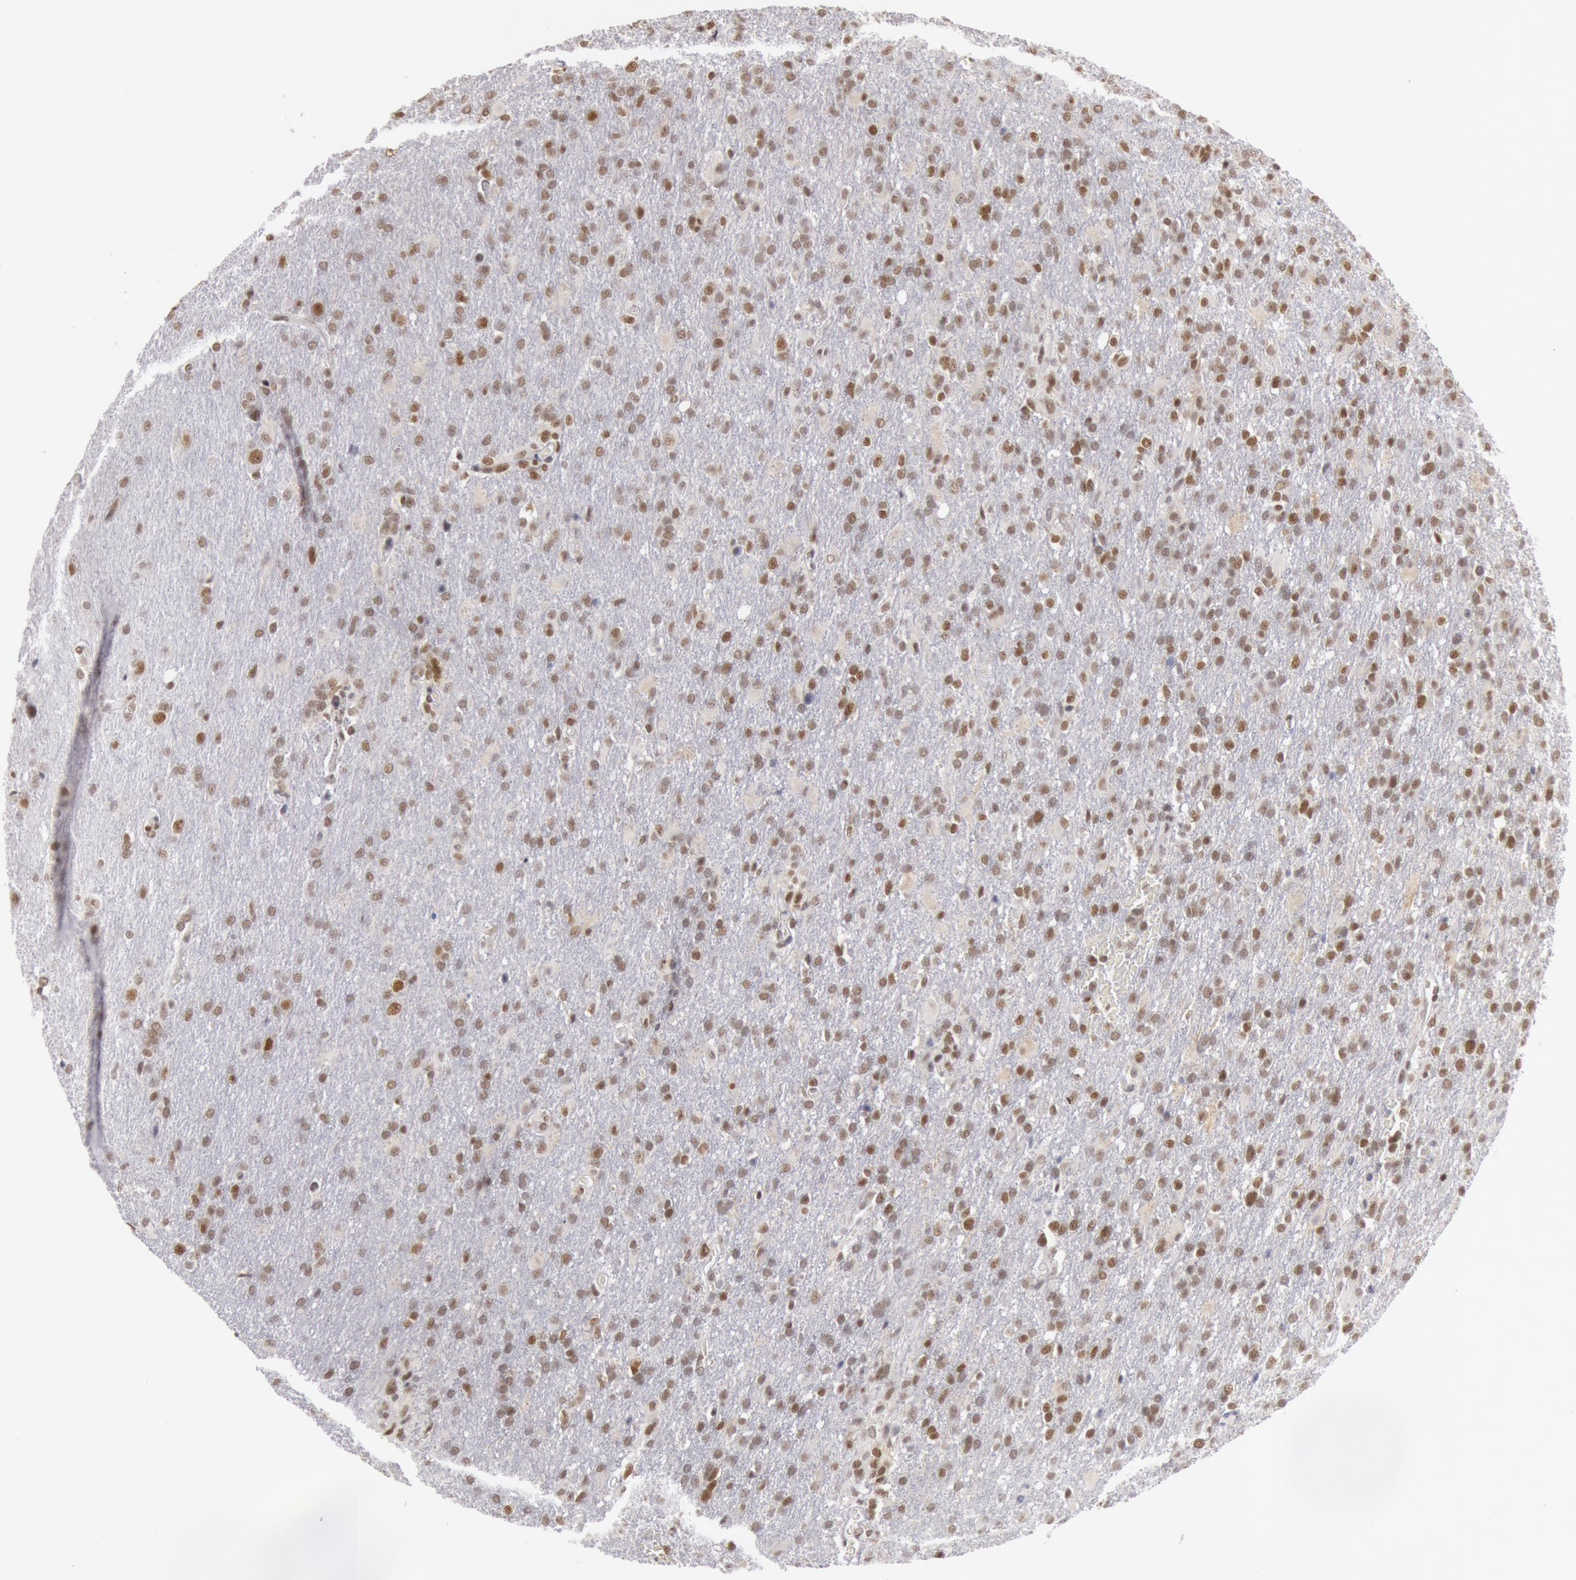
{"staining": {"intensity": "strong", "quantity": ">75%", "location": "nuclear"}, "tissue": "glioma", "cell_type": "Tumor cells", "image_type": "cancer", "snomed": [{"axis": "morphology", "description": "Glioma, malignant, High grade"}, {"axis": "topography", "description": "Brain"}], "caption": "Glioma tissue reveals strong nuclear expression in approximately >75% of tumor cells", "gene": "ESS2", "patient": {"sex": "male", "age": 68}}